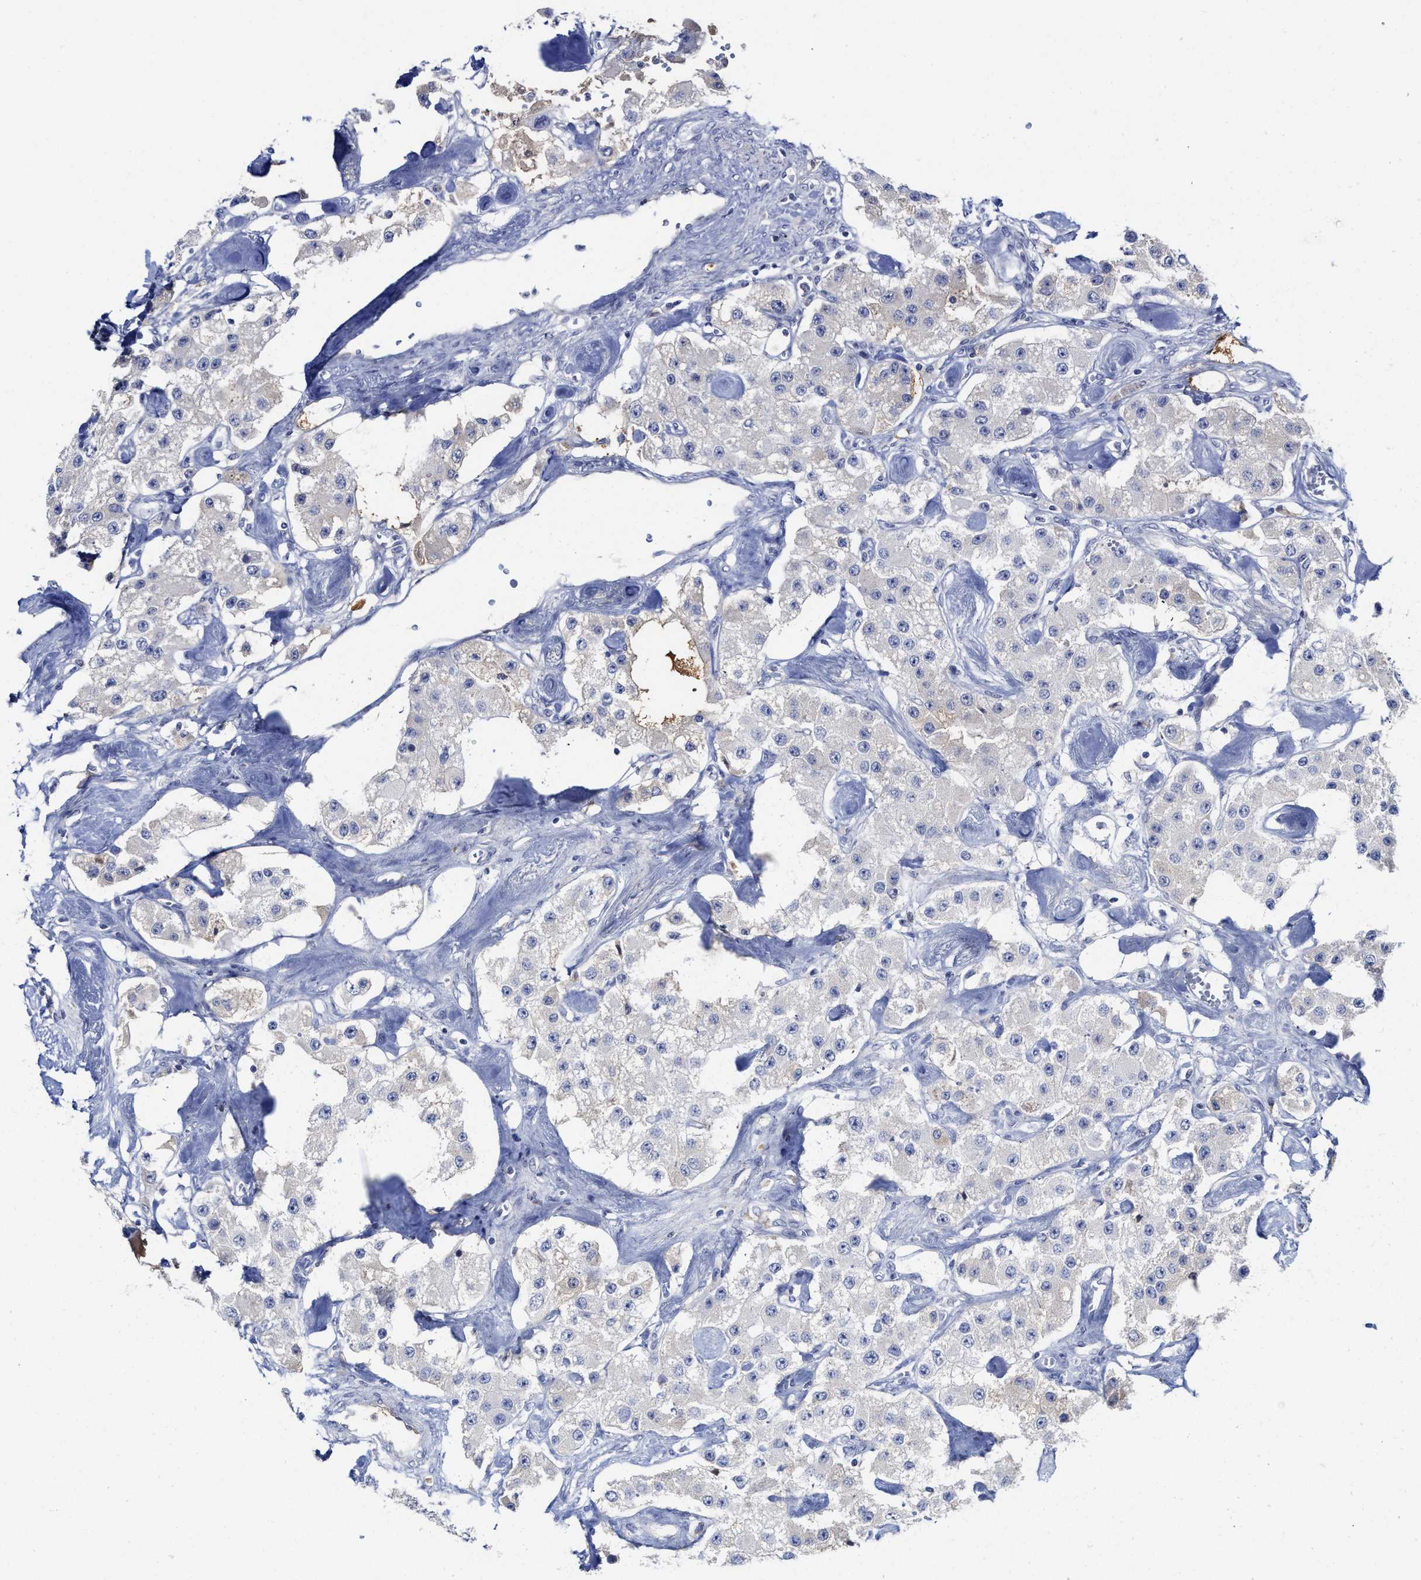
{"staining": {"intensity": "negative", "quantity": "none", "location": "none"}, "tissue": "carcinoid", "cell_type": "Tumor cells", "image_type": "cancer", "snomed": [{"axis": "morphology", "description": "Carcinoid, malignant, NOS"}, {"axis": "topography", "description": "Pancreas"}], "caption": "A high-resolution micrograph shows immunohistochemistry staining of carcinoid (malignant), which reveals no significant expression in tumor cells.", "gene": "C2", "patient": {"sex": "male", "age": 41}}